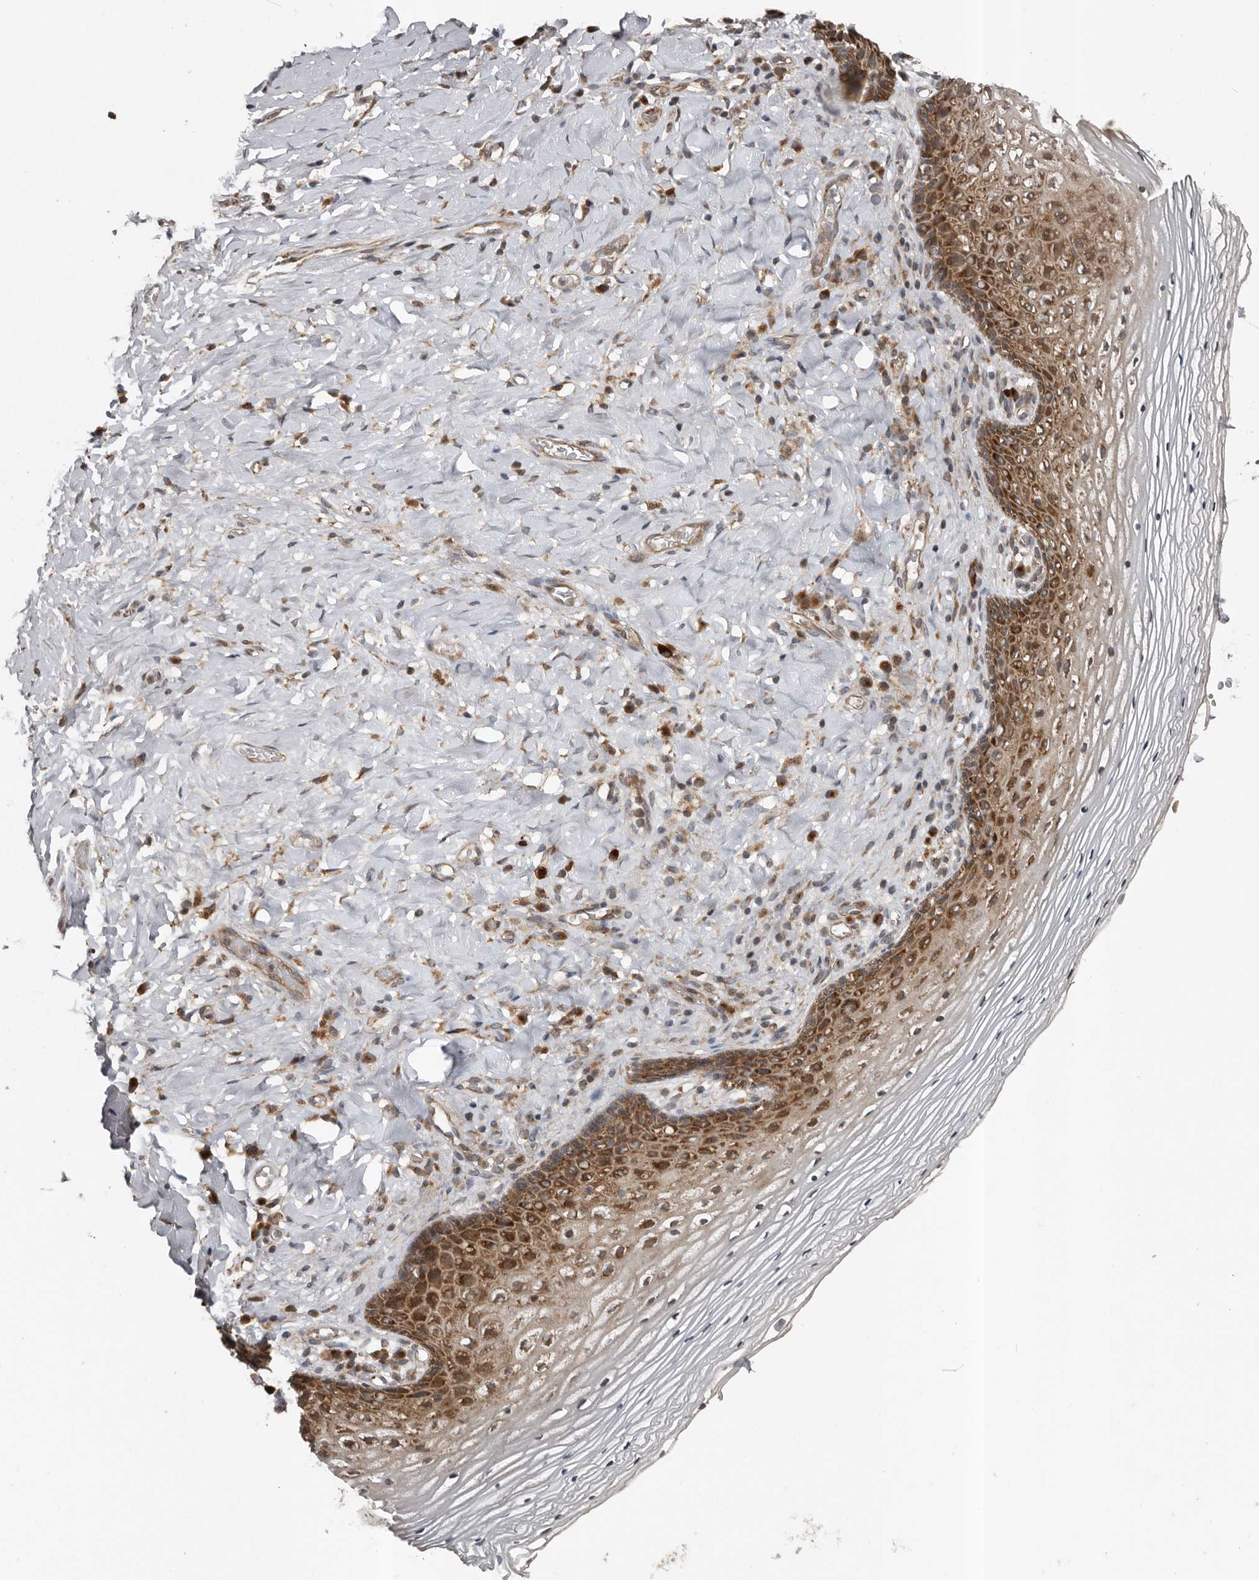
{"staining": {"intensity": "moderate", "quantity": "25%-75%", "location": "cytoplasmic/membranous"}, "tissue": "vagina", "cell_type": "Squamous epithelial cells", "image_type": "normal", "snomed": [{"axis": "morphology", "description": "Normal tissue, NOS"}, {"axis": "topography", "description": "Vagina"}], "caption": "A medium amount of moderate cytoplasmic/membranous staining is seen in about 25%-75% of squamous epithelial cells in unremarkable vagina.", "gene": "CCDC190", "patient": {"sex": "female", "age": 60}}